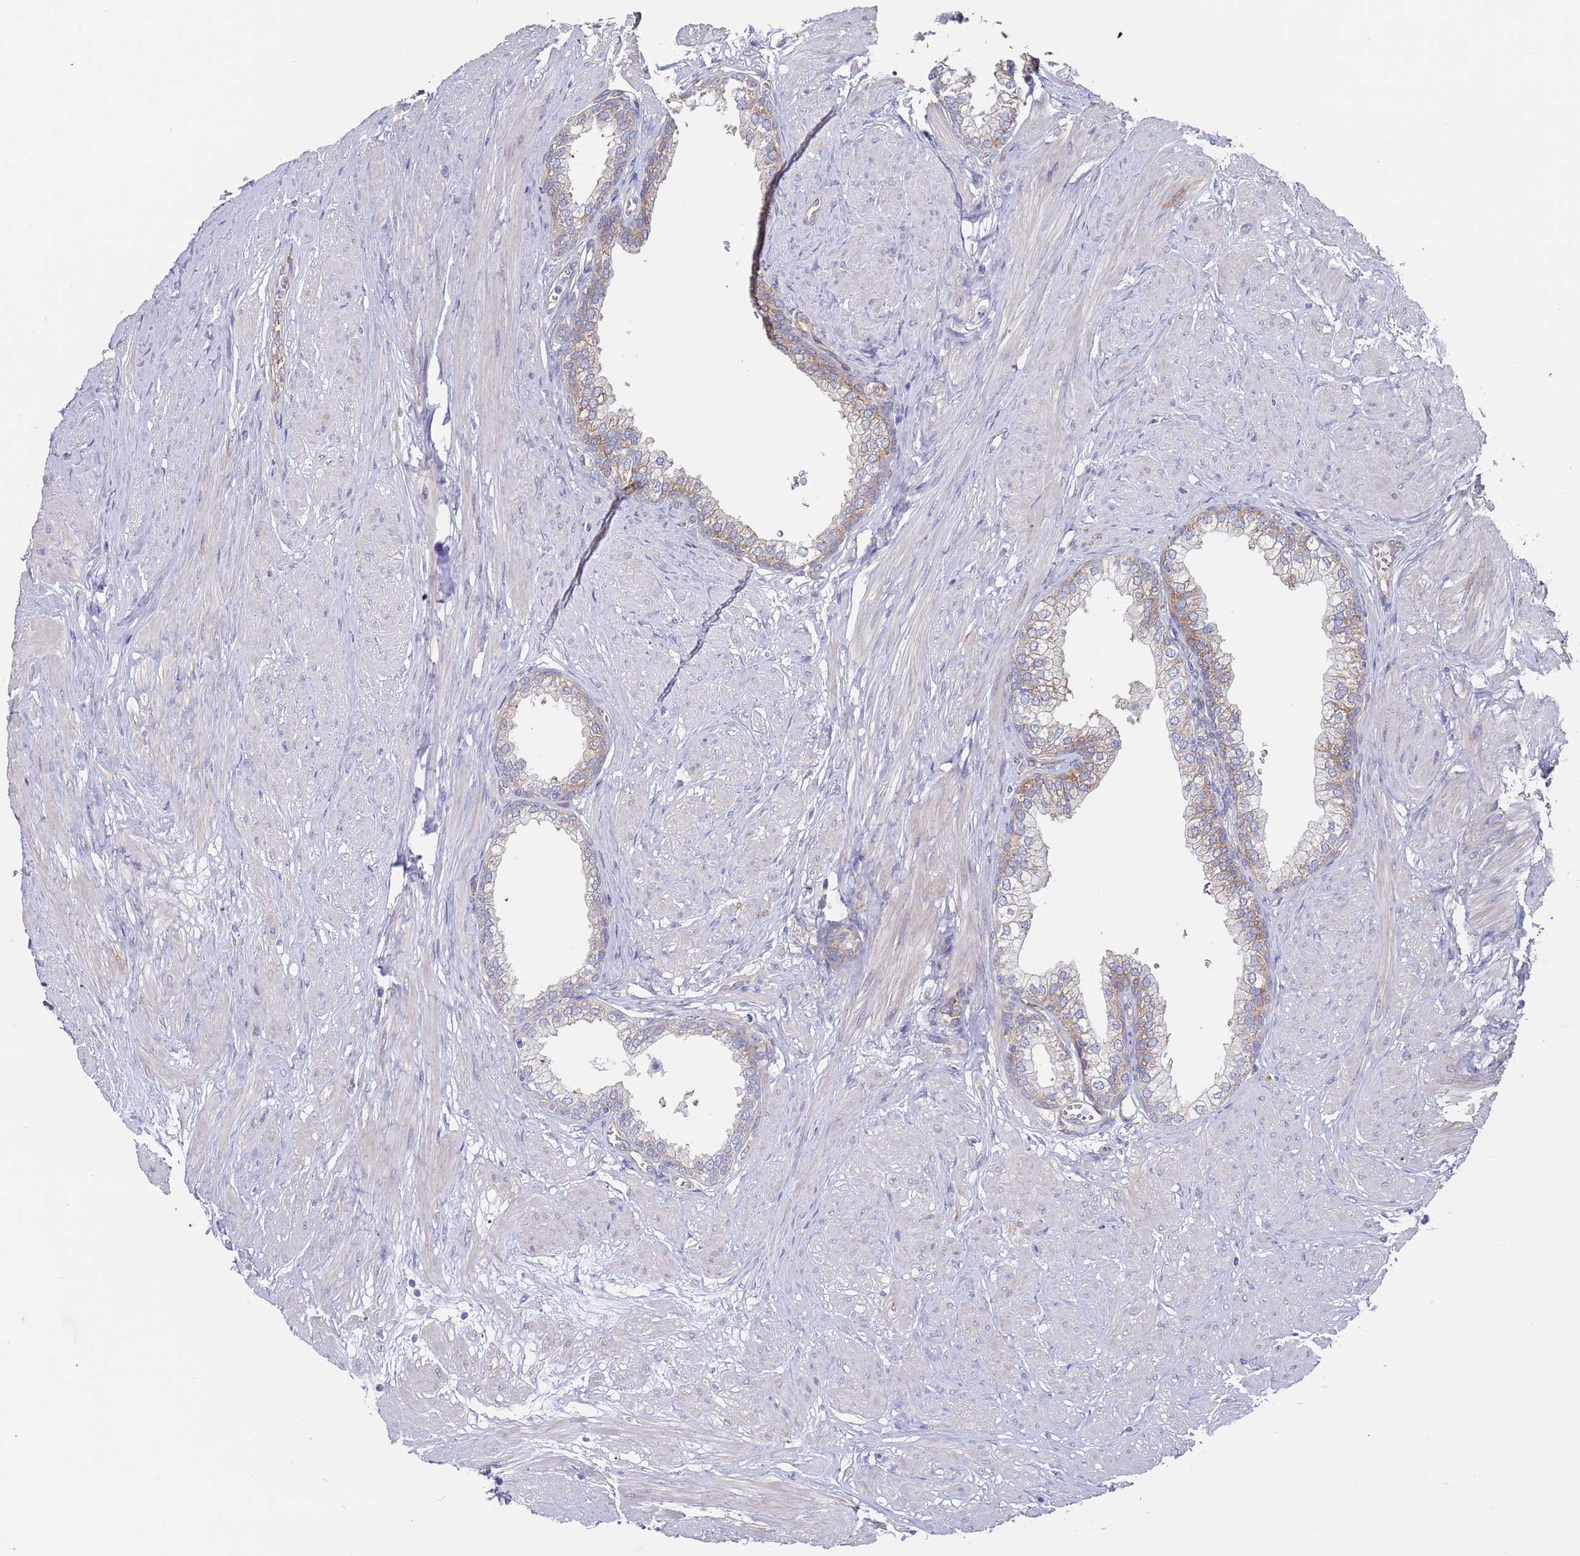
{"staining": {"intensity": "moderate", "quantity": "25%-75%", "location": "cytoplasmic/membranous"}, "tissue": "prostate", "cell_type": "Glandular cells", "image_type": "normal", "snomed": [{"axis": "morphology", "description": "Normal tissue, NOS"}, {"axis": "morphology", "description": "Urothelial carcinoma, Low grade"}, {"axis": "topography", "description": "Urinary bladder"}, {"axis": "topography", "description": "Prostate"}], "caption": "Normal prostate displays moderate cytoplasmic/membranous expression in approximately 25%-75% of glandular cells (DAB (3,3'-diaminobenzidine) IHC, brown staining for protein, blue staining for nuclei)..", "gene": "ENSG00000286098", "patient": {"sex": "male", "age": 60}}